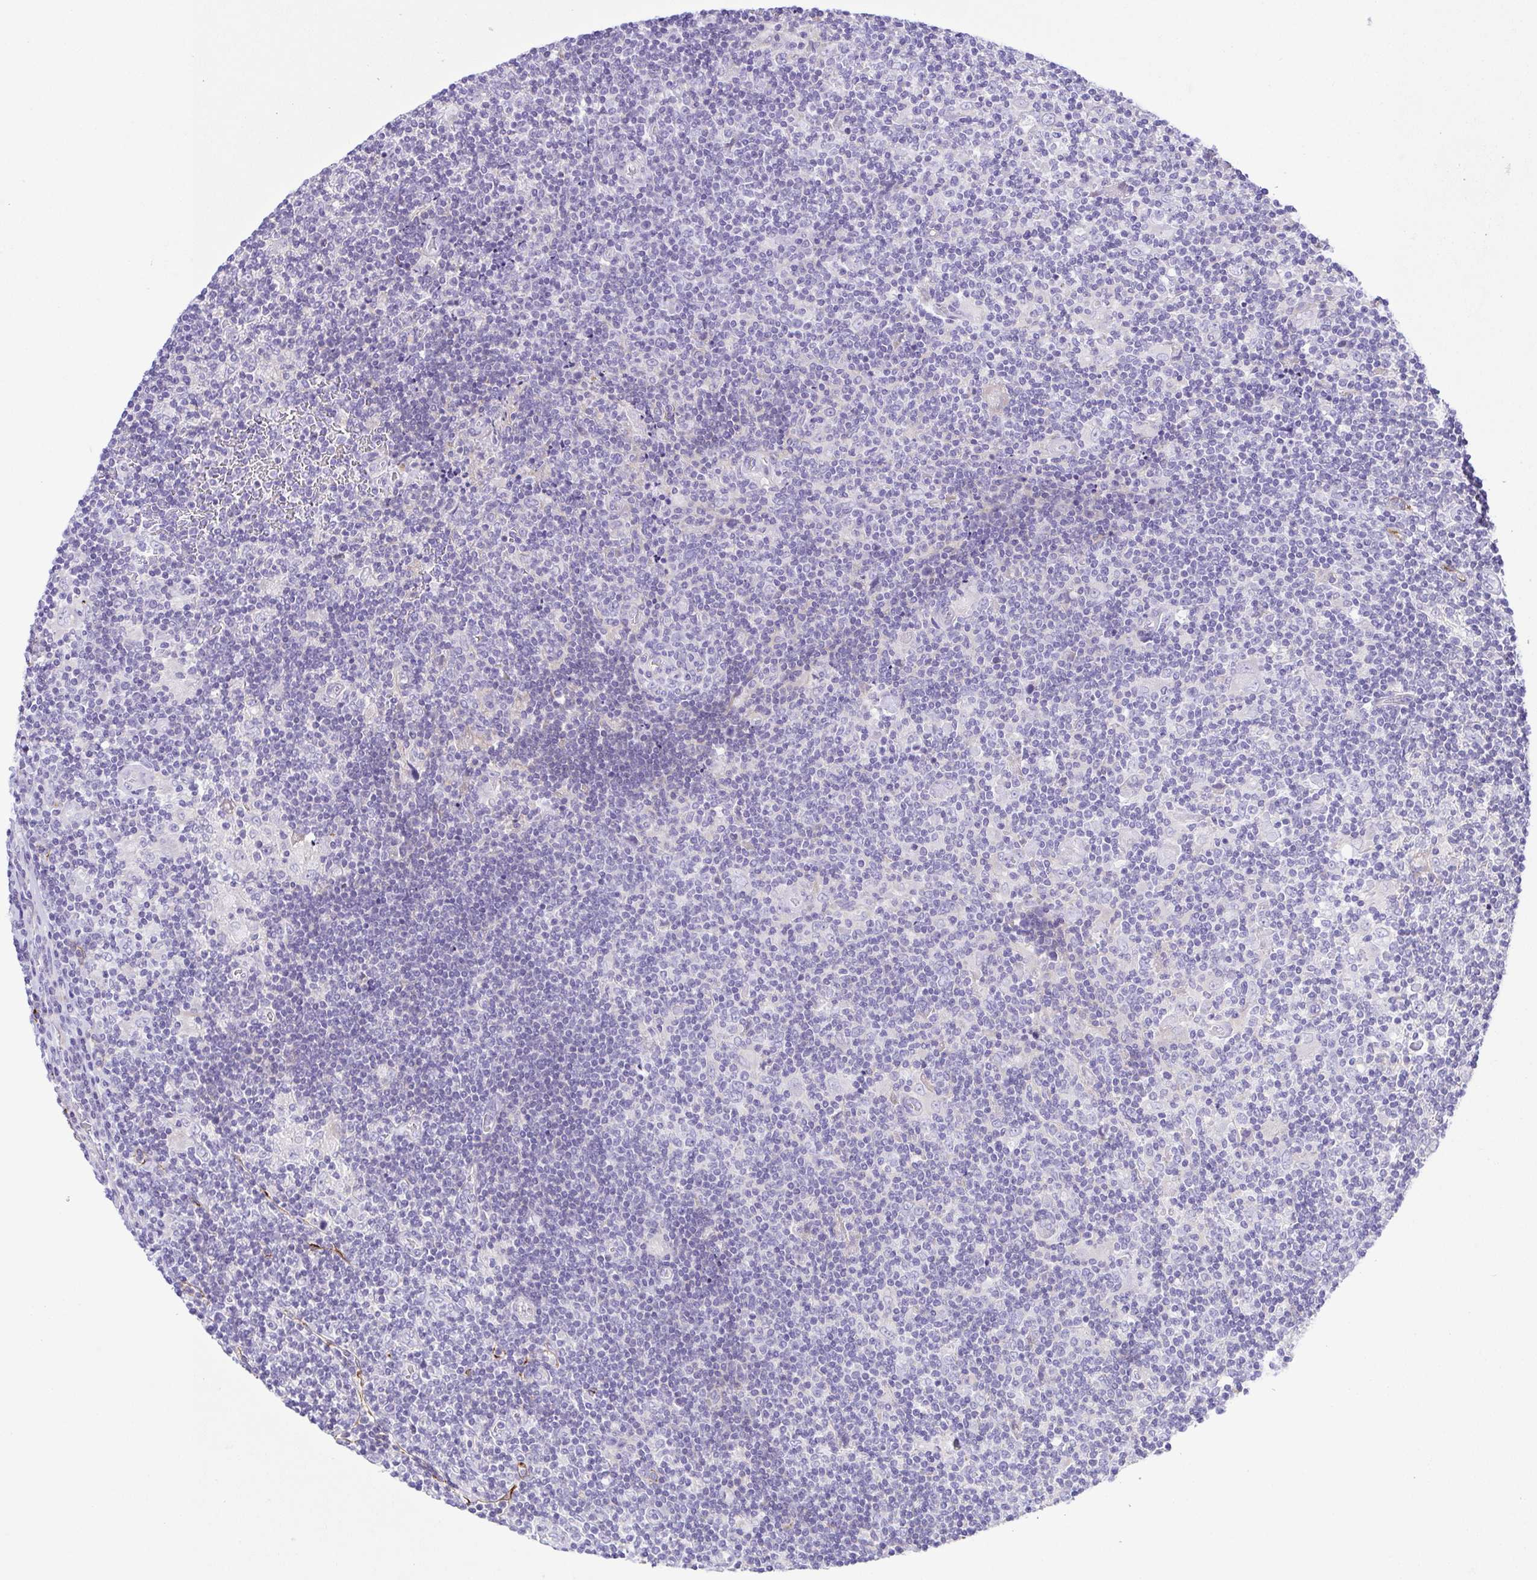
{"staining": {"intensity": "negative", "quantity": "none", "location": "none"}, "tissue": "lymphoma", "cell_type": "Tumor cells", "image_type": "cancer", "snomed": [{"axis": "morphology", "description": "Hodgkin's disease, NOS"}, {"axis": "topography", "description": "Lymph node"}], "caption": "This is a micrograph of immunohistochemistry (IHC) staining of lymphoma, which shows no staining in tumor cells.", "gene": "GPR182", "patient": {"sex": "male", "age": 40}}